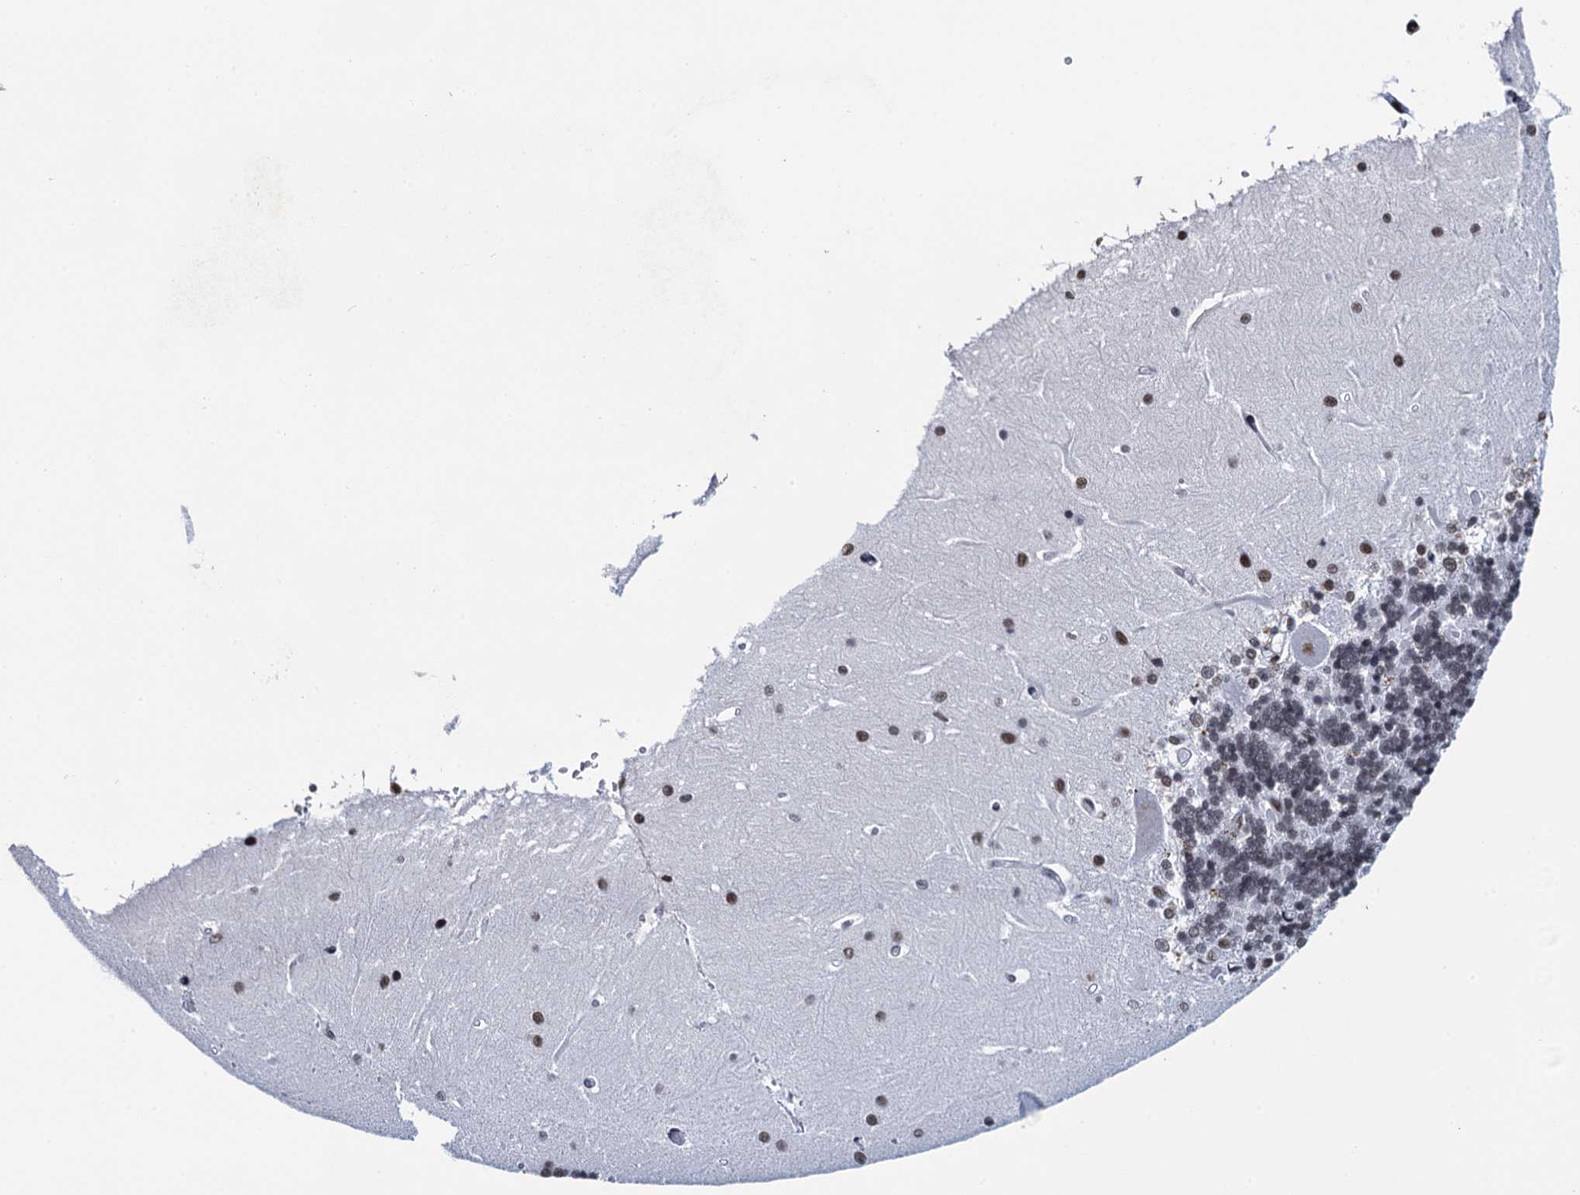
{"staining": {"intensity": "weak", "quantity": ">75%", "location": "nuclear"}, "tissue": "cerebellum", "cell_type": "Cells in granular layer", "image_type": "normal", "snomed": [{"axis": "morphology", "description": "Normal tissue, NOS"}, {"axis": "topography", "description": "Cerebellum"}], "caption": "Immunohistochemical staining of benign human cerebellum exhibits low levels of weak nuclear staining in approximately >75% of cells in granular layer.", "gene": "HNRNPUL2", "patient": {"sex": "male", "age": 37}}